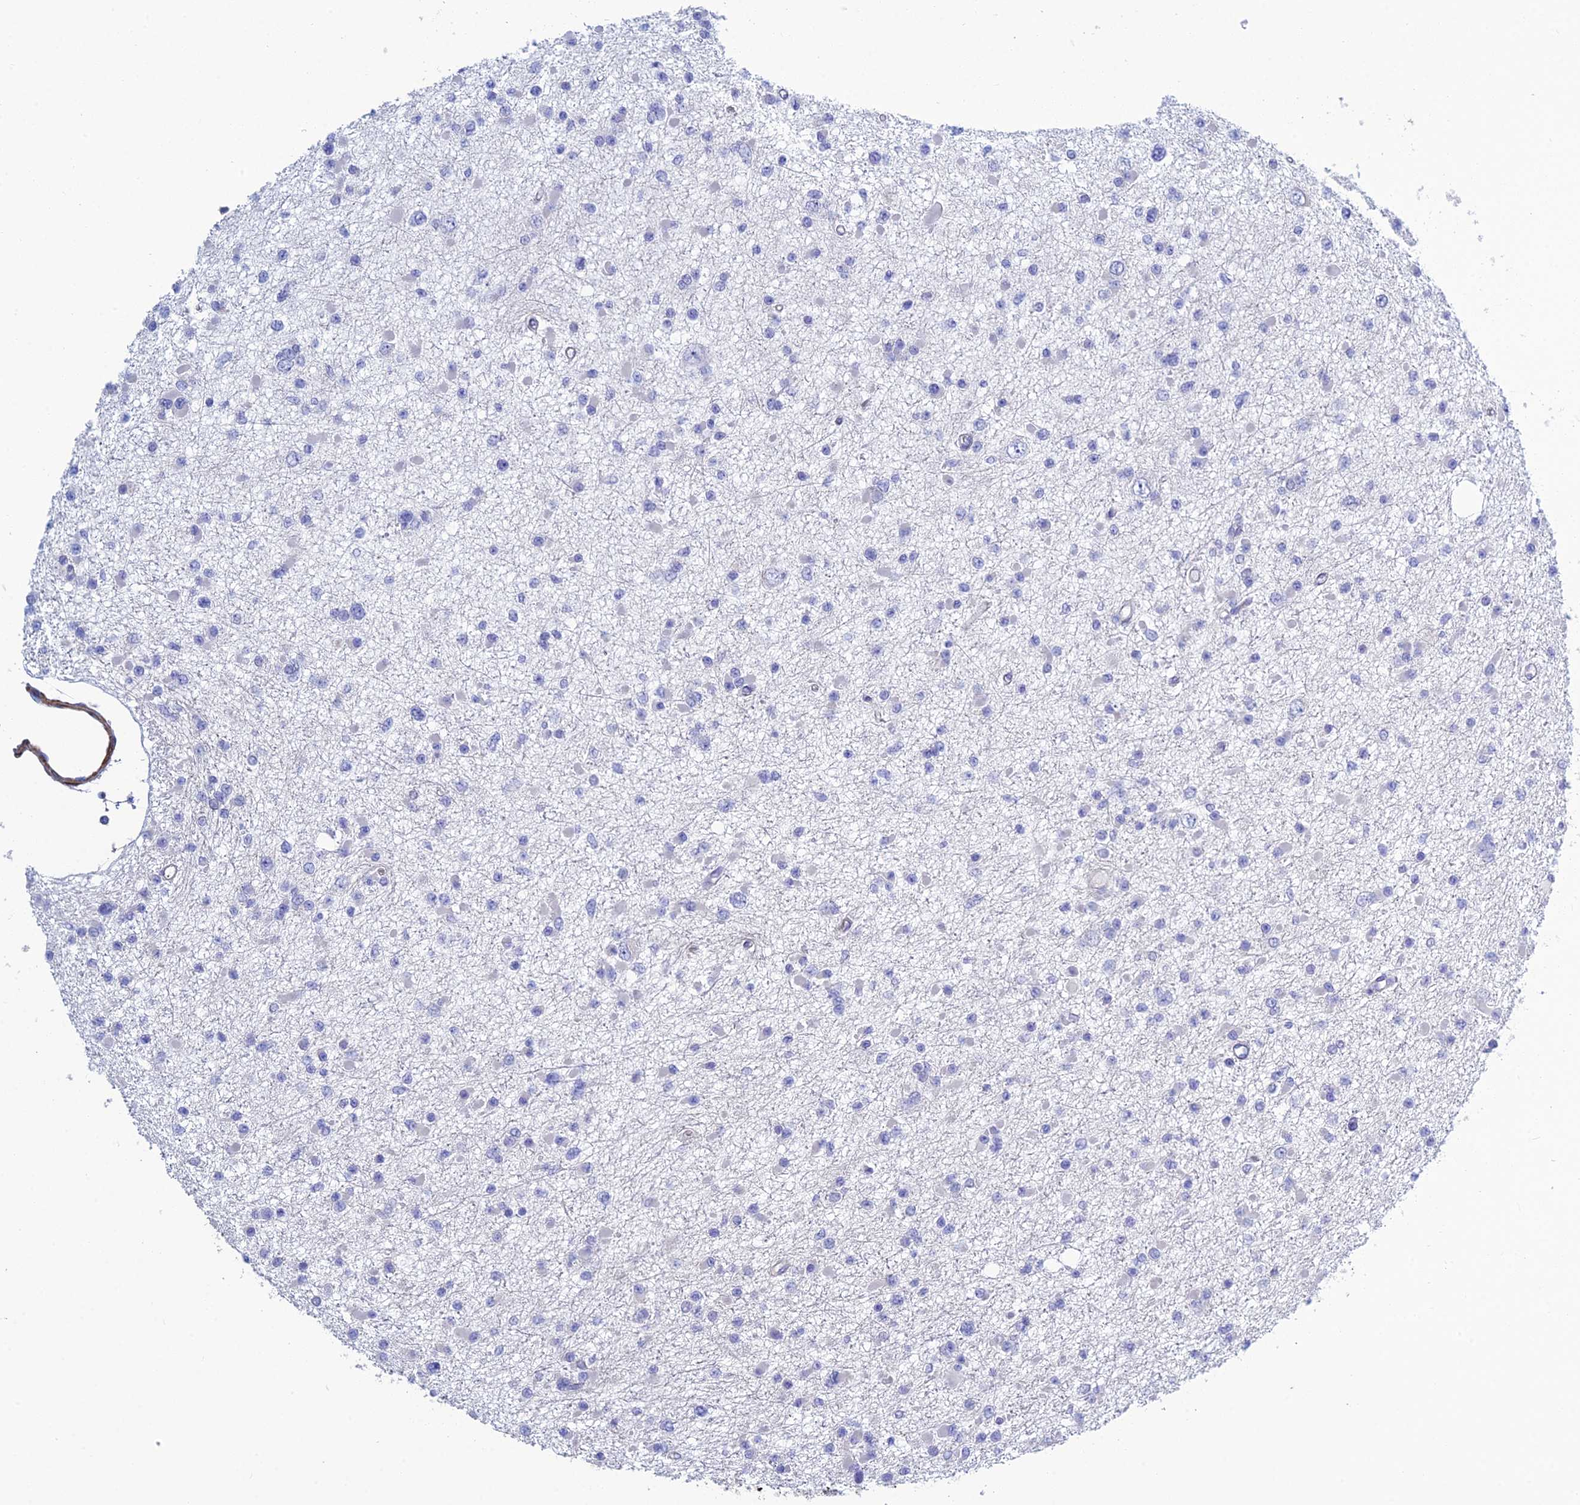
{"staining": {"intensity": "negative", "quantity": "none", "location": "none"}, "tissue": "glioma", "cell_type": "Tumor cells", "image_type": "cancer", "snomed": [{"axis": "morphology", "description": "Glioma, malignant, Low grade"}, {"axis": "topography", "description": "Brain"}], "caption": "Immunohistochemistry (IHC) image of human malignant glioma (low-grade) stained for a protein (brown), which demonstrates no expression in tumor cells.", "gene": "PCDHA8", "patient": {"sex": "female", "age": 22}}